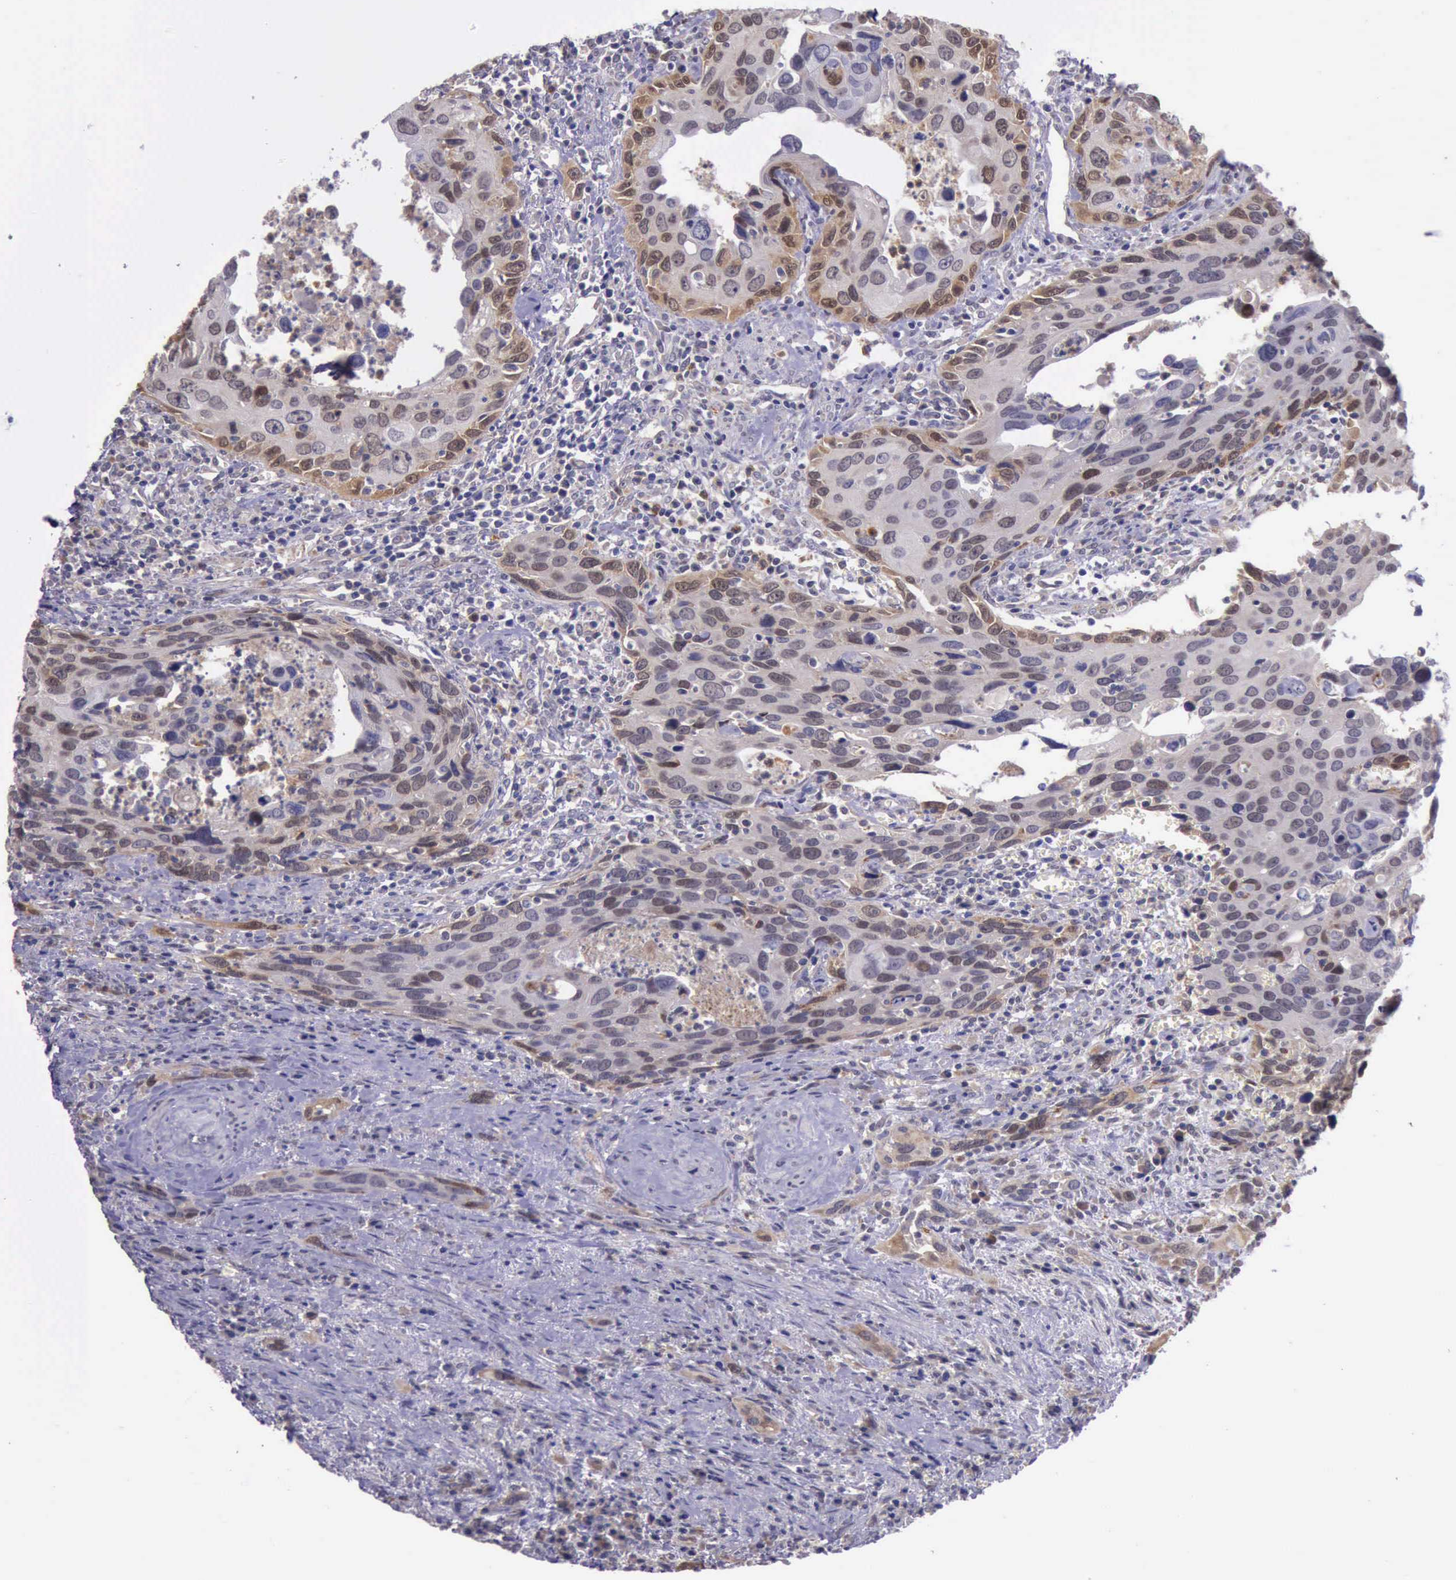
{"staining": {"intensity": "moderate", "quantity": ">75%", "location": "cytoplasmic/membranous"}, "tissue": "urothelial cancer", "cell_type": "Tumor cells", "image_type": "cancer", "snomed": [{"axis": "morphology", "description": "Urothelial carcinoma, High grade"}, {"axis": "topography", "description": "Urinary bladder"}], "caption": "Urothelial cancer was stained to show a protein in brown. There is medium levels of moderate cytoplasmic/membranous staining in about >75% of tumor cells.", "gene": "PLEK2", "patient": {"sex": "male", "age": 71}}